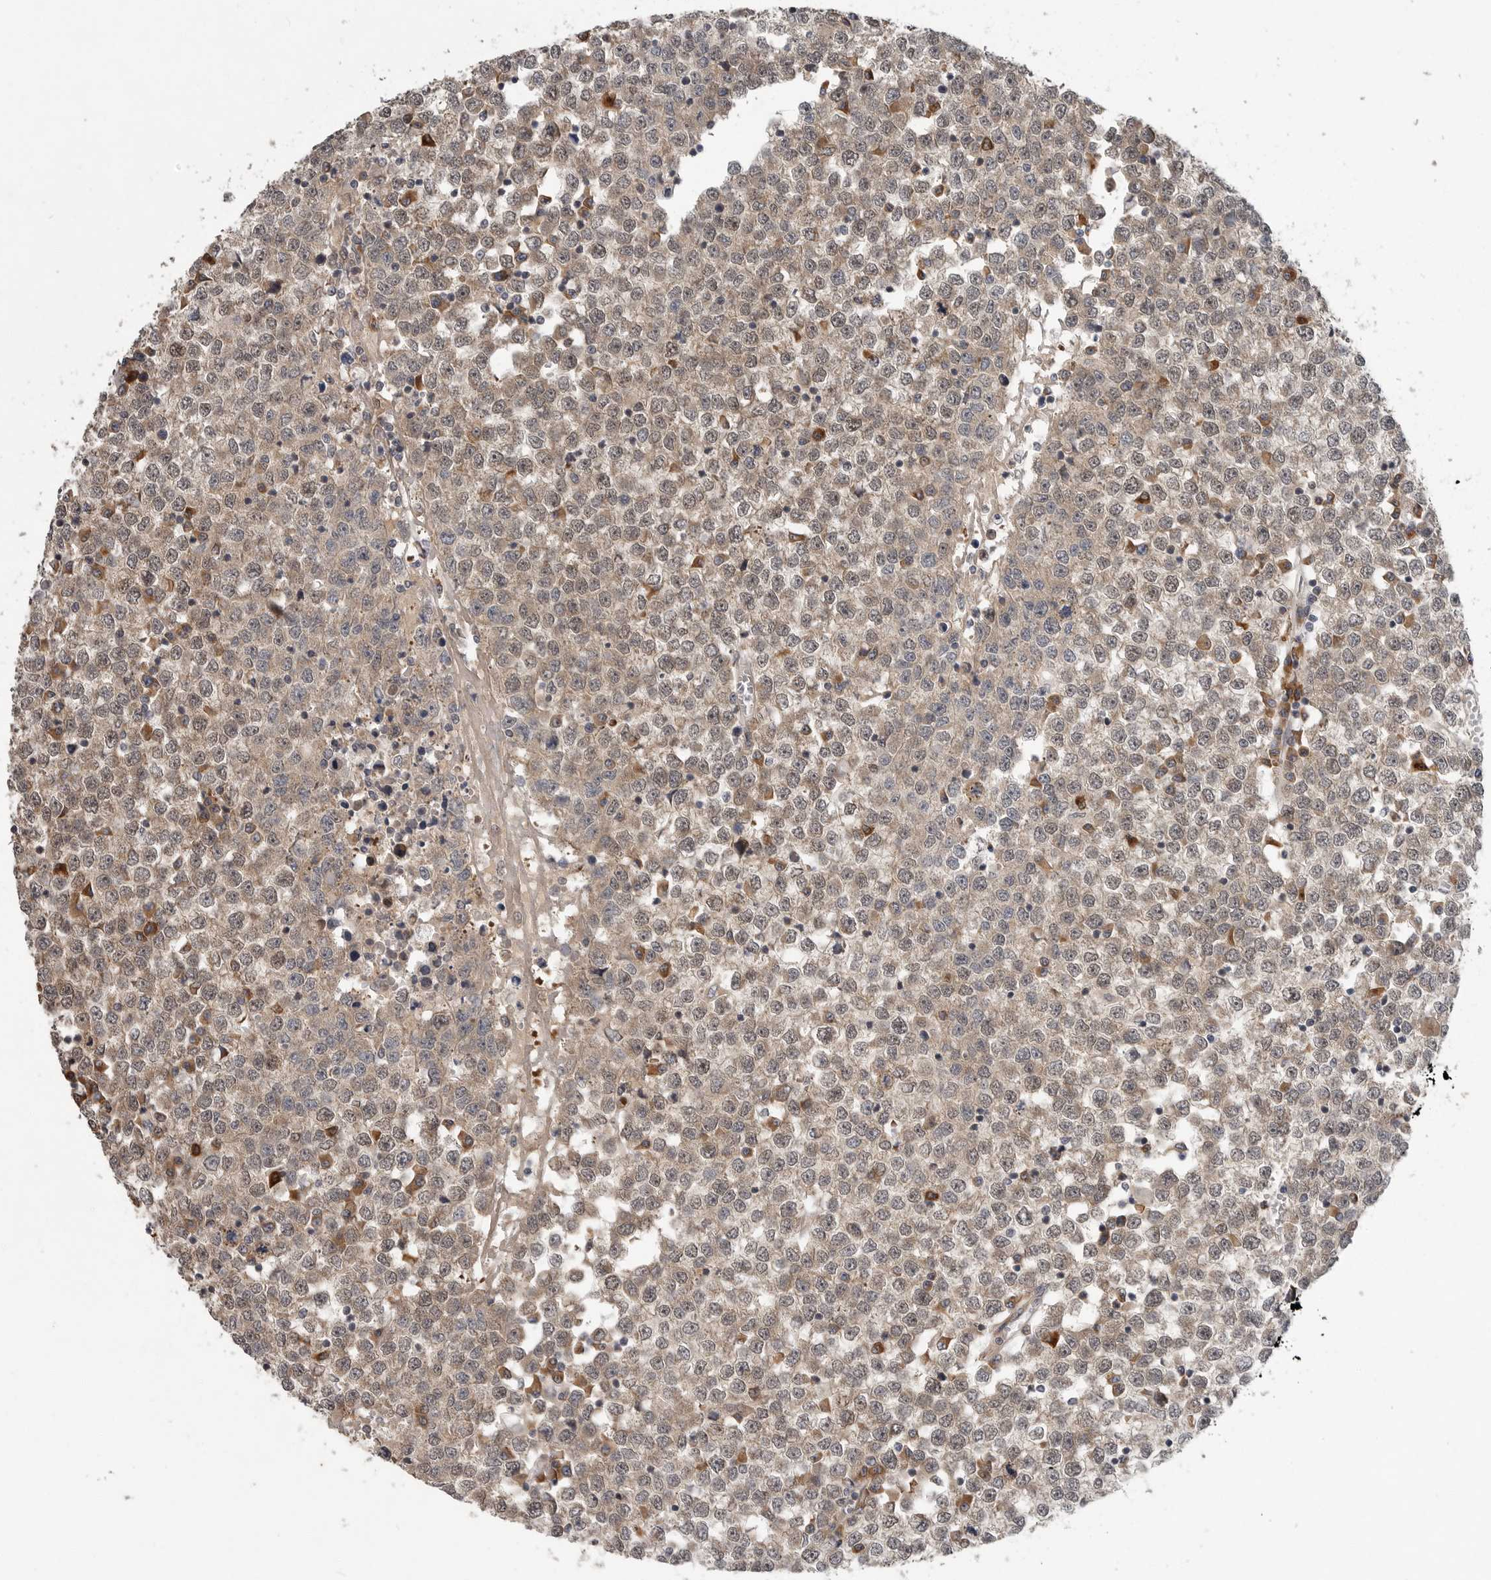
{"staining": {"intensity": "weak", "quantity": ">75%", "location": "cytoplasmic/membranous"}, "tissue": "testis cancer", "cell_type": "Tumor cells", "image_type": "cancer", "snomed": [{"axis": "morphology", "description": "Seminoma, NOS"}, {"axis": "topography", "description": "Testis"}], "caption": "A low amount of weak cytoplasmic/membranous staining is seen in approximately >75% of tumor cells in testis cancer (seminoma) tissue. (Brightfield microscopy of DAB IHC at high magnification).", "gene": "OSBPL9", "patient": {"sex": "male", "age": 65}}